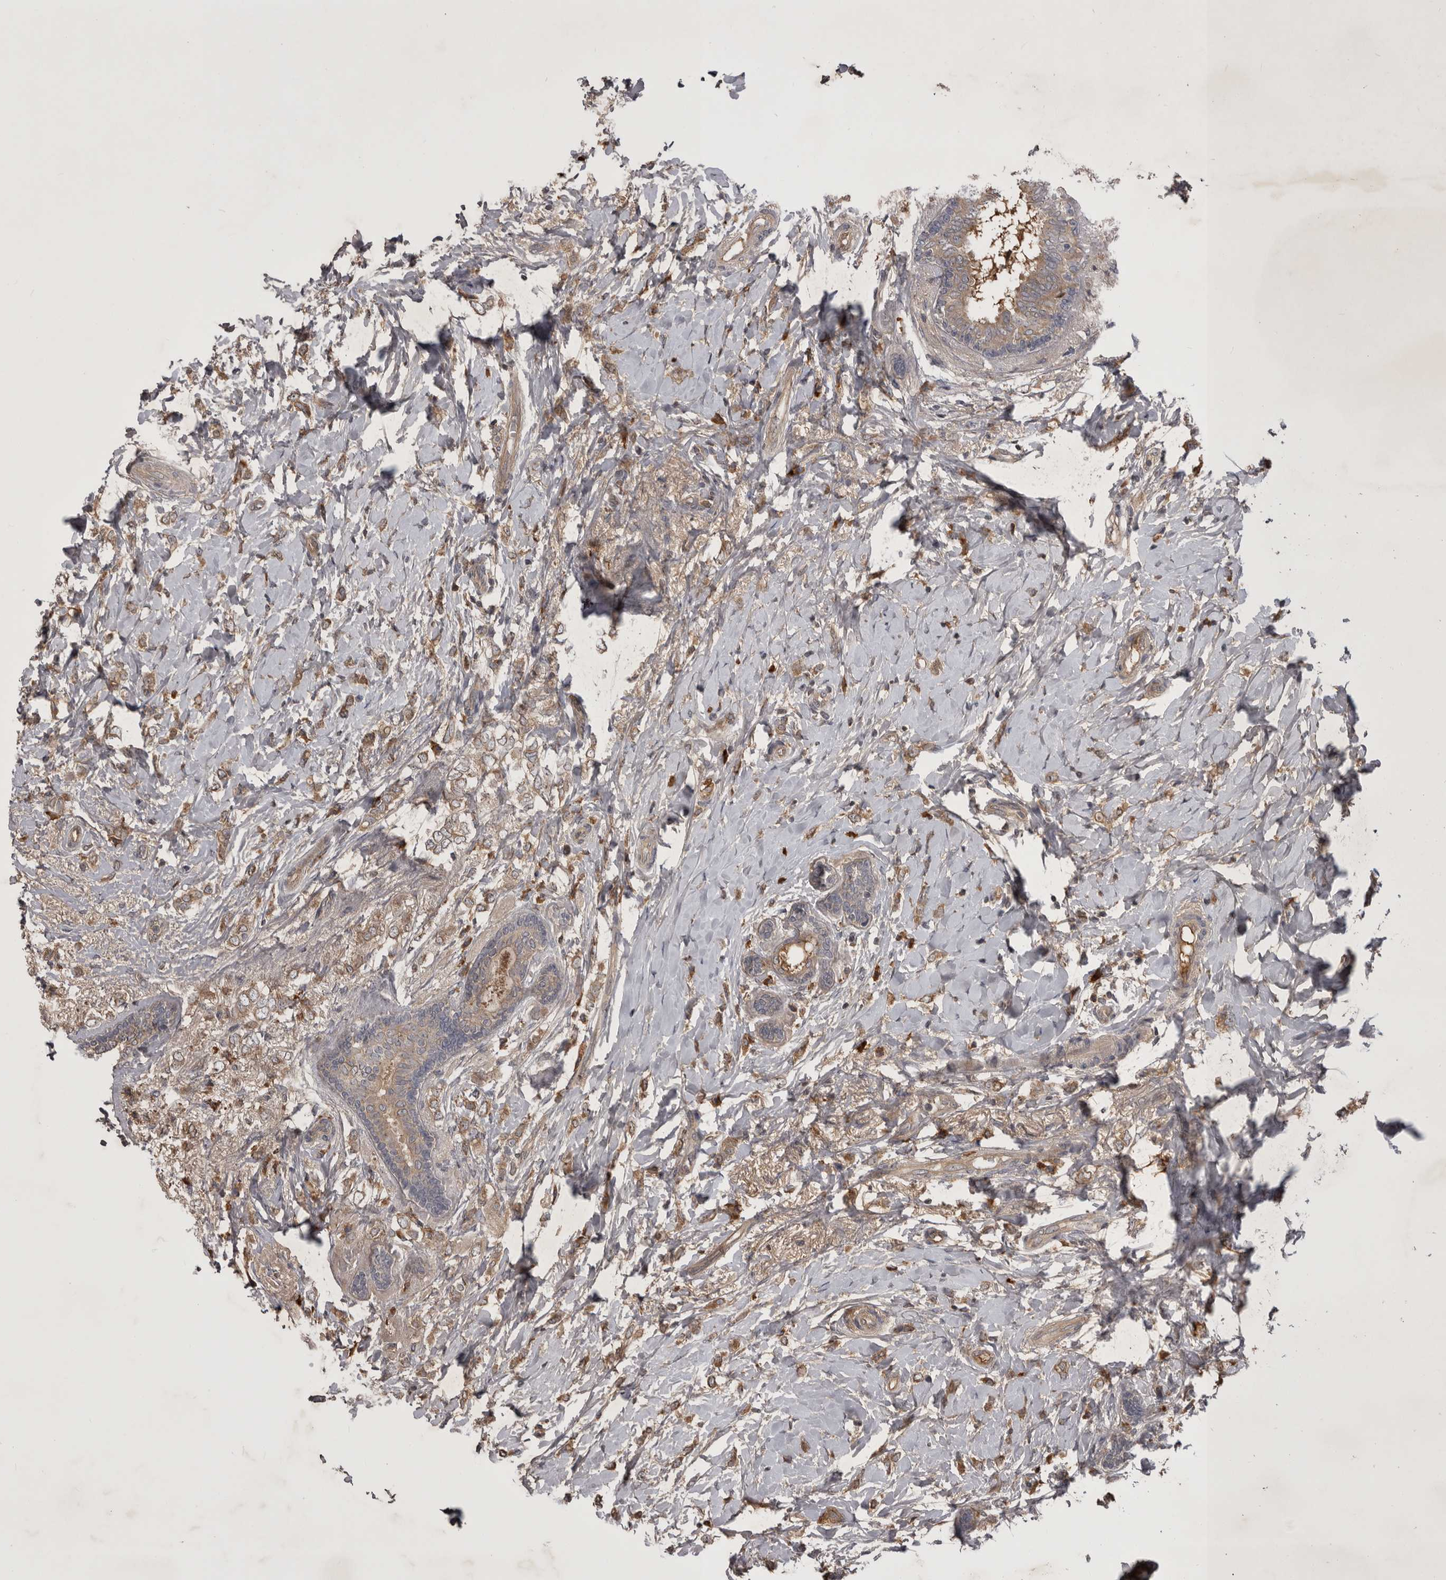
{"staining": {"intensity": "weak", "quantity": ">75%", "location": "cytoplasmic/membranous"}, "tissue": "breast cancer", "cell_type": "Tumor cells", "image_type": "cancer", "snomed": [{"axis": "morphology", "description": "Normal tissue, NOS"}, {"axis": "morphology", "description": "Lobular carcinoma"}, {"axis": "topography", "description": "Breast"}], "caption": "Protein analysis of lobular carcinoma (breast) tissue shows weak cytoplasmic/membranous staining in approximately >75% of tumor cells.", "gene": "RAB3GAP2", "patient": {"sex": "female", "age": 47}}